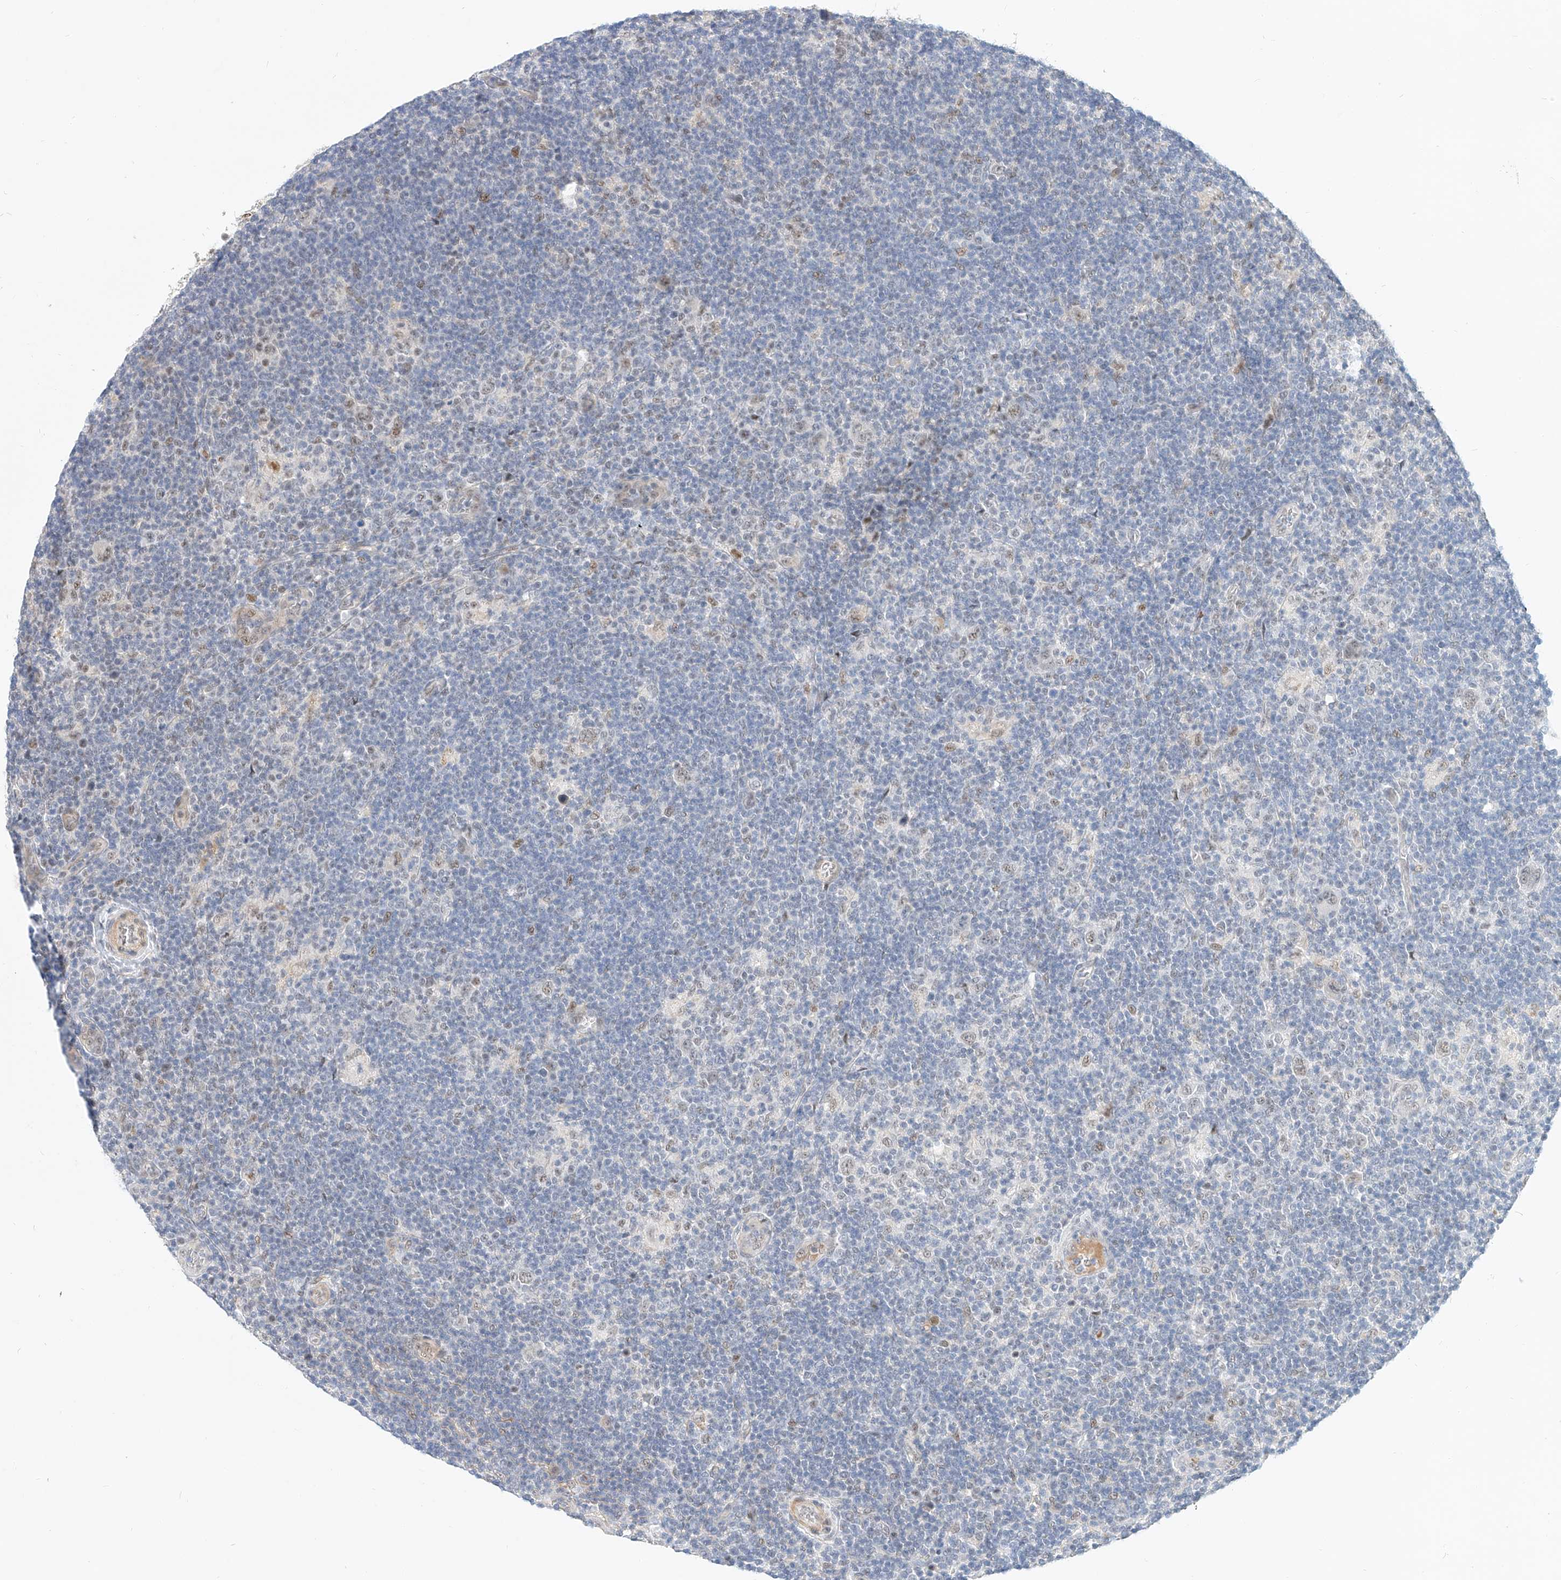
{"staining": {"intensity": "weak", "quantity": "25%-75%", "location": "nuclear"}, "tissue": "lymphoma", "cell_type": "Tumor cells", "image_type": "cancer", "snomed": [{"axis": "morphology", "description": "Hodgkin's disease, NOS"}, {"axis": "topography", "description": "Lymph node"}], "caption": "Protein expression analysis of human lymphoma reveals weak nuclear staining in approximately 25%-75% of tumor cells.", "gene": "CBX8", "patient": {"sex": "female", "age": 57}}